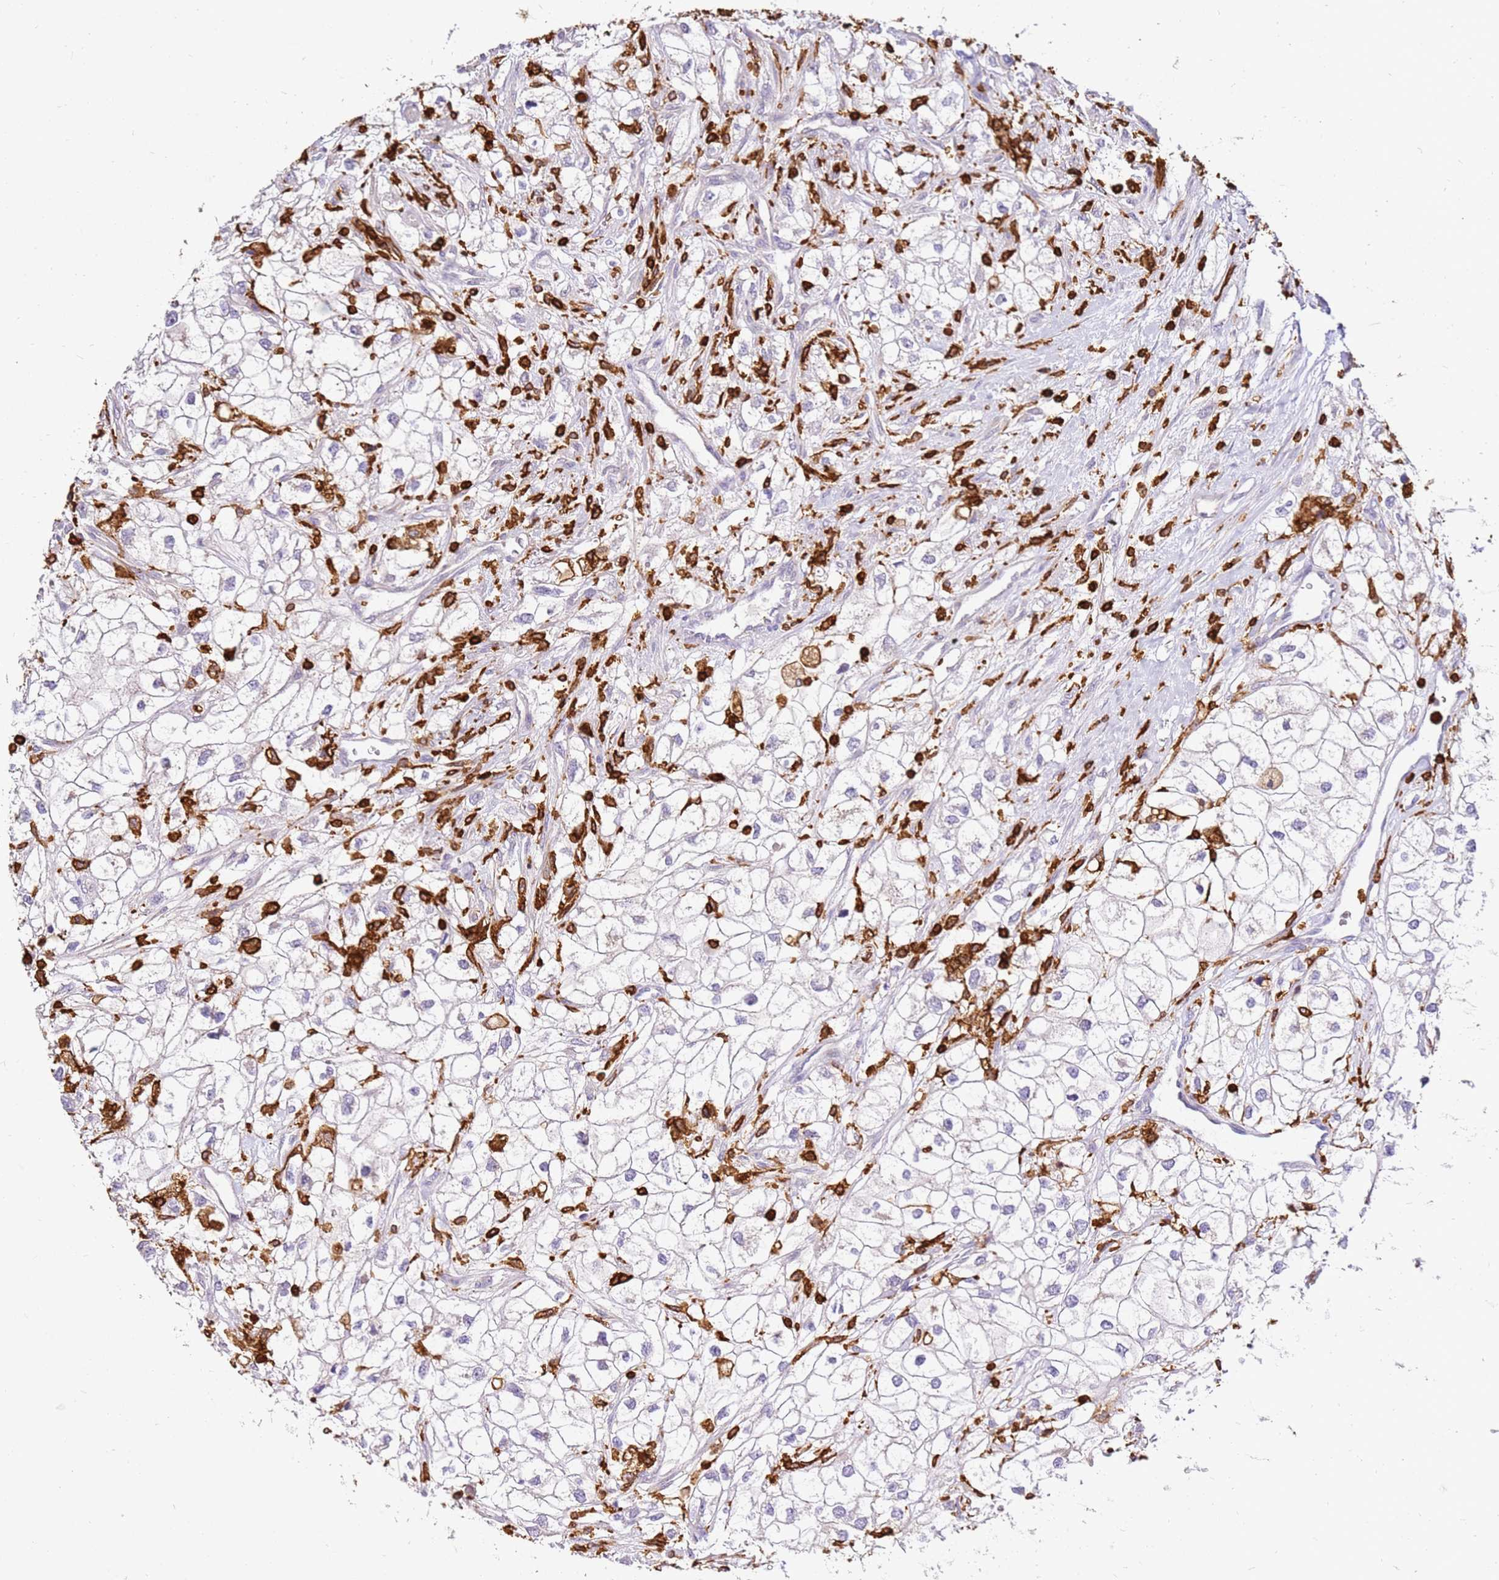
{"staining": {"intensity": "negative", "quantity": "none", "location": "none"}, "tissue": "renal cancer", "cell_type": "Tumor cells", "image_type": "cancer", "snomed": [{"axis": "morphology", "description": "Adenocarcinoma, NOS"}, {"axis": "topography", "description": "Kidney"}], "caption": "Immunohistochemistry of renal cancer reveals no staining in tumor cells.", "gene": "CORO1A", "patient": {"sex": "male", "age": 59}}